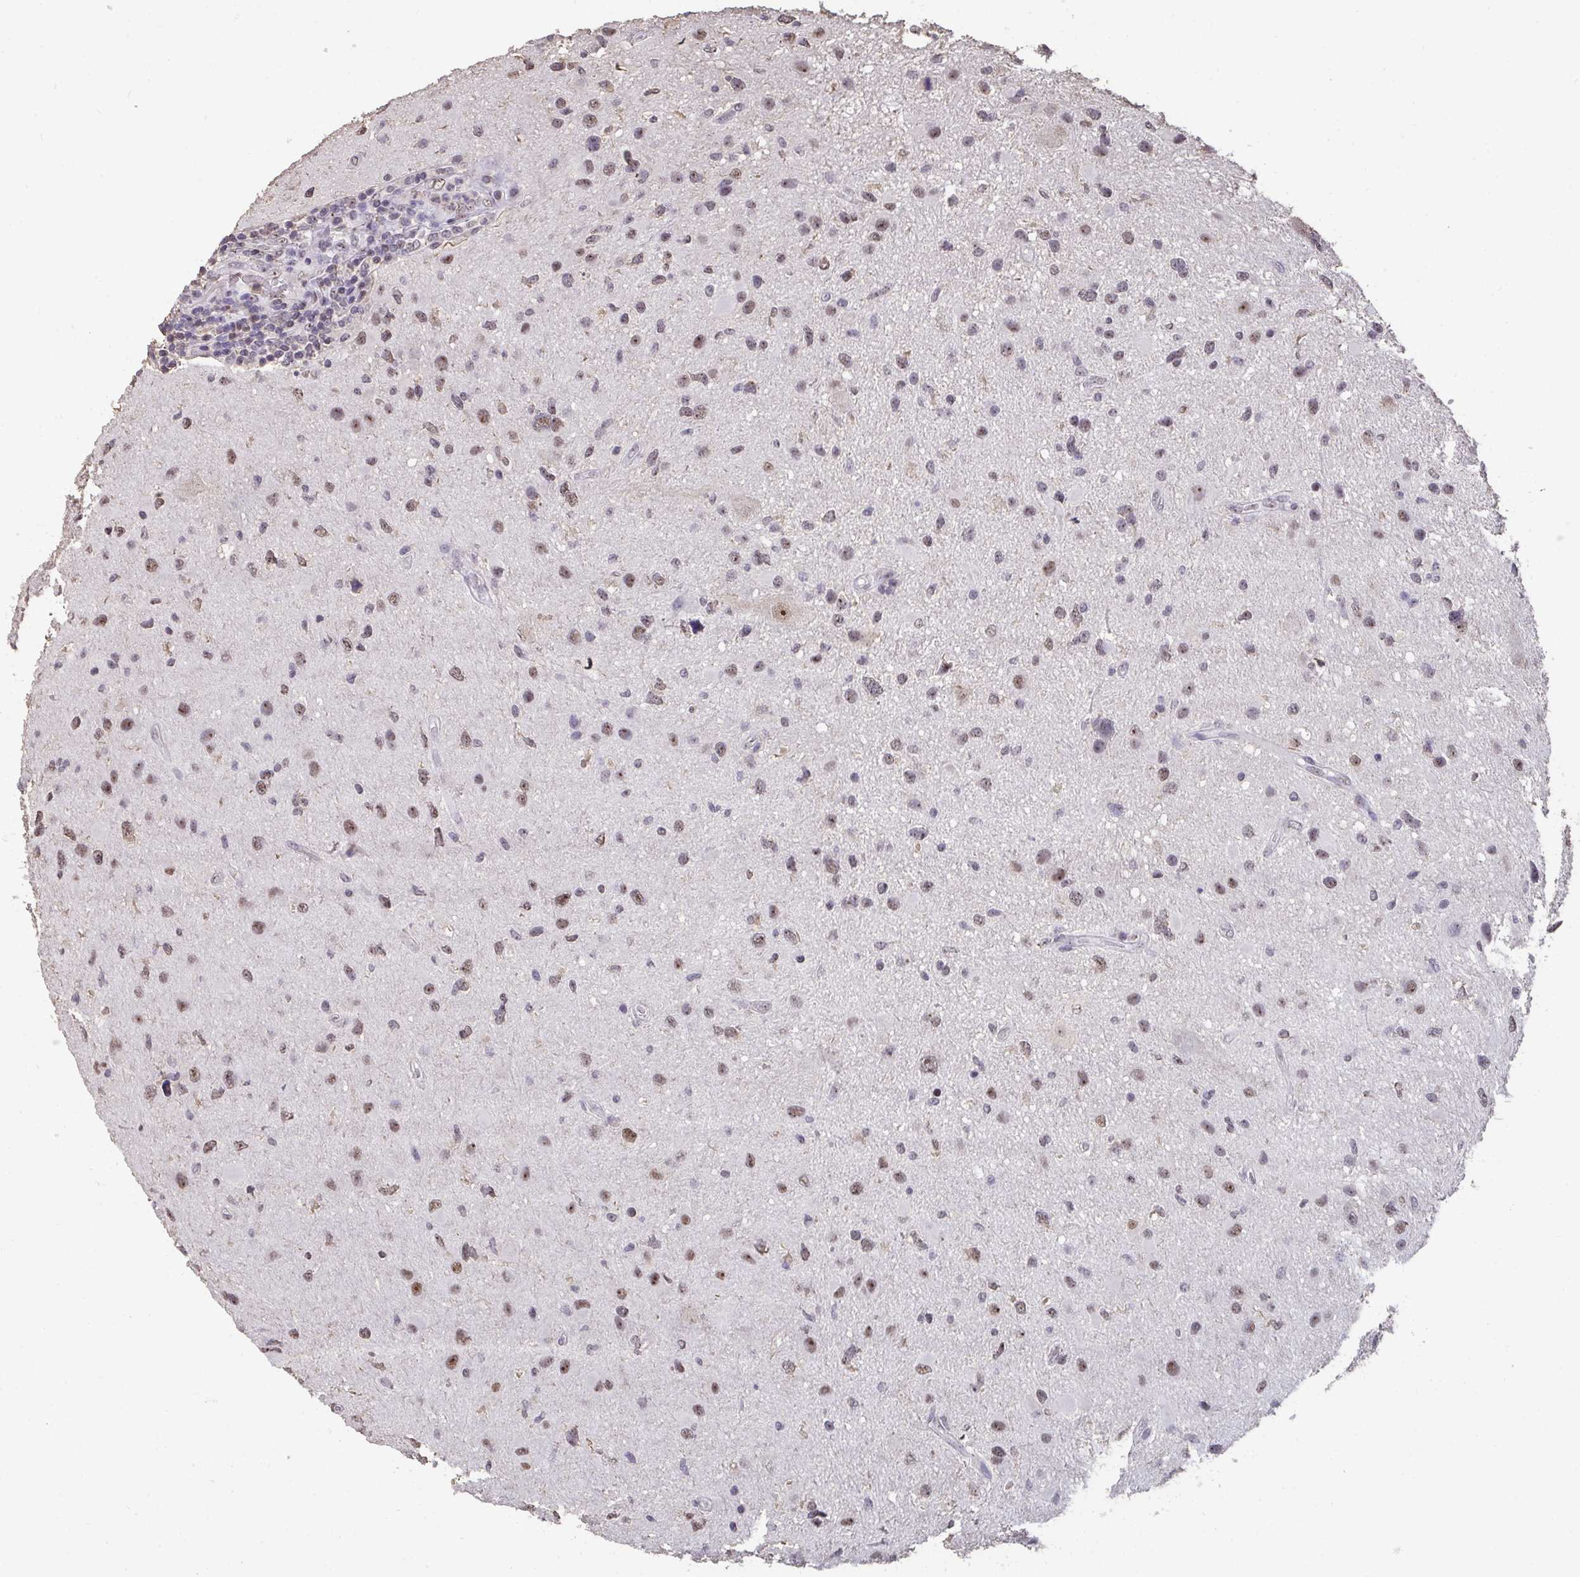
{"staining": {"intensity": "weak", "quantity": ">75%", "location": "nuclear"}, "tissue": "glioma", "cell_type": "Tumor cells", "image_type": "cancer", "snomed": [{"axis": "morphology", "description": "Glioma, malignant, Low grade"}, {"axis": "topography", "description": "Brain"}], "caption": "Immunohistochemistry (IHC) photomicrograph of human low-grade glioma (malignant) stained for a protein (brown), which reveals low levels of weak nuclear positivity in about >75% of tumor cells.", "gene": "SENP3", "patient": {"sex": "female", "age": 32}}